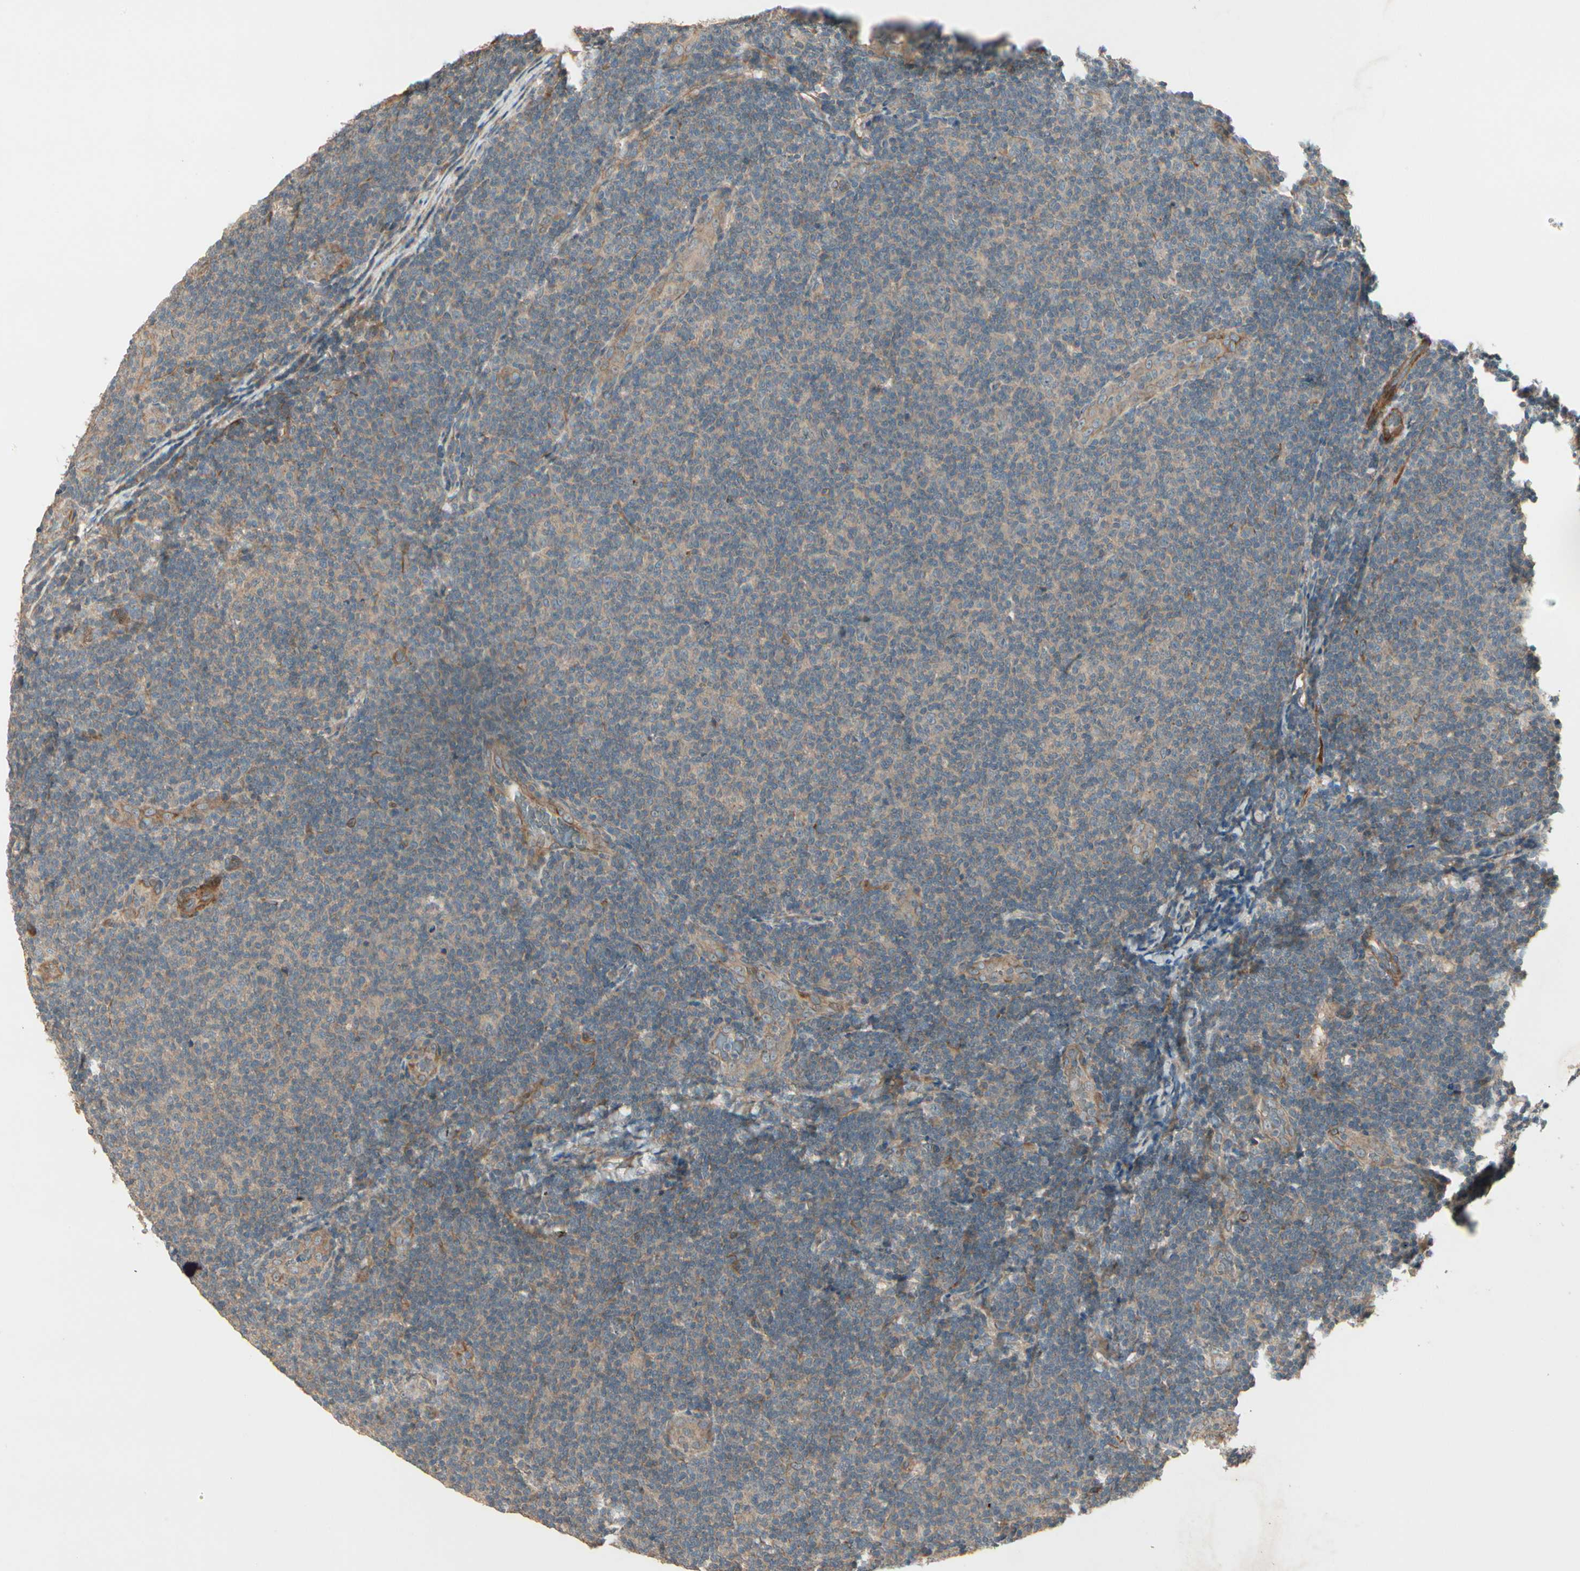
{"staining": {"intensity": "weak", "quantity": ">75%", "location": "cytoplasmic/membranous"}, "tissue": "lymphoma", "cell_type": "Tumor cells", "image_type": "cancer", "snomed": [{"axis": "morphology", "description": "Malignant lymphoma, non-Hodgkin's type, Low grade"}, {"axis": "topography", "description": "Lymph node"}], "caption": "Weak cytoplasmic/membranous staining for a protein is seen in about >75% of tumor cells of lymphoma using IHC.", "gene": "ACVR1", "patient": {"sex": "male", "age": 83}}